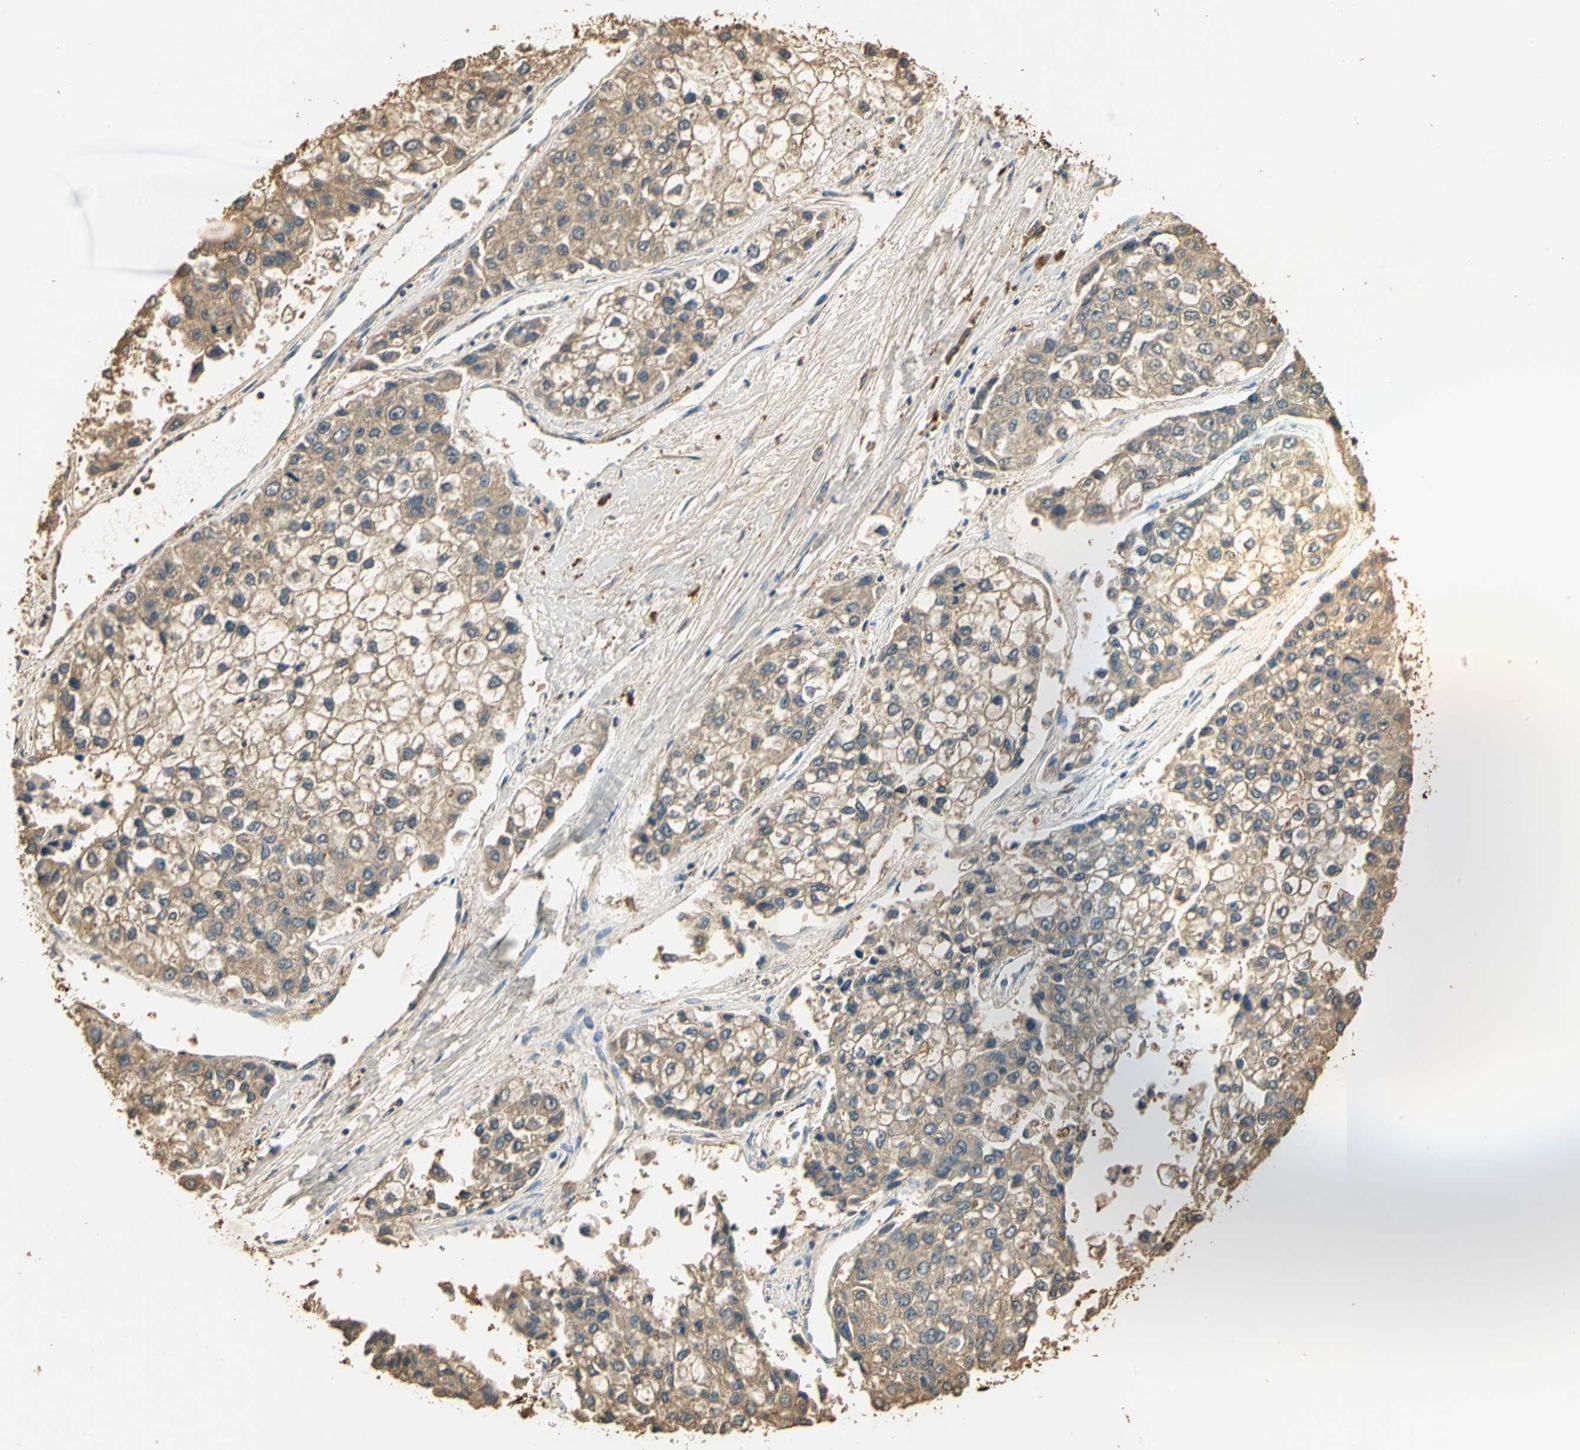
{"staining": {"intensity": "weak", "quantity": ">75%", "location": "cytoplasmic/membranous"}, "tissue": "liver cancer", "cell_type": "Tumor cells", "image_type": "cancer", "snomed": [{"axis": "morphology", "description": "Carcinoma, Hepatocellular, NOS"}, {"axis": "topography", "description": "Liver"}], "caption": "Liver cancer stained with immunohistochemistry (IHC) reveals weak cytoplasmic/membranous positivity in approximately >75% of tumor cells.", "gene": "GAPDH", "patient": {"sex": "female", "age": 66}}